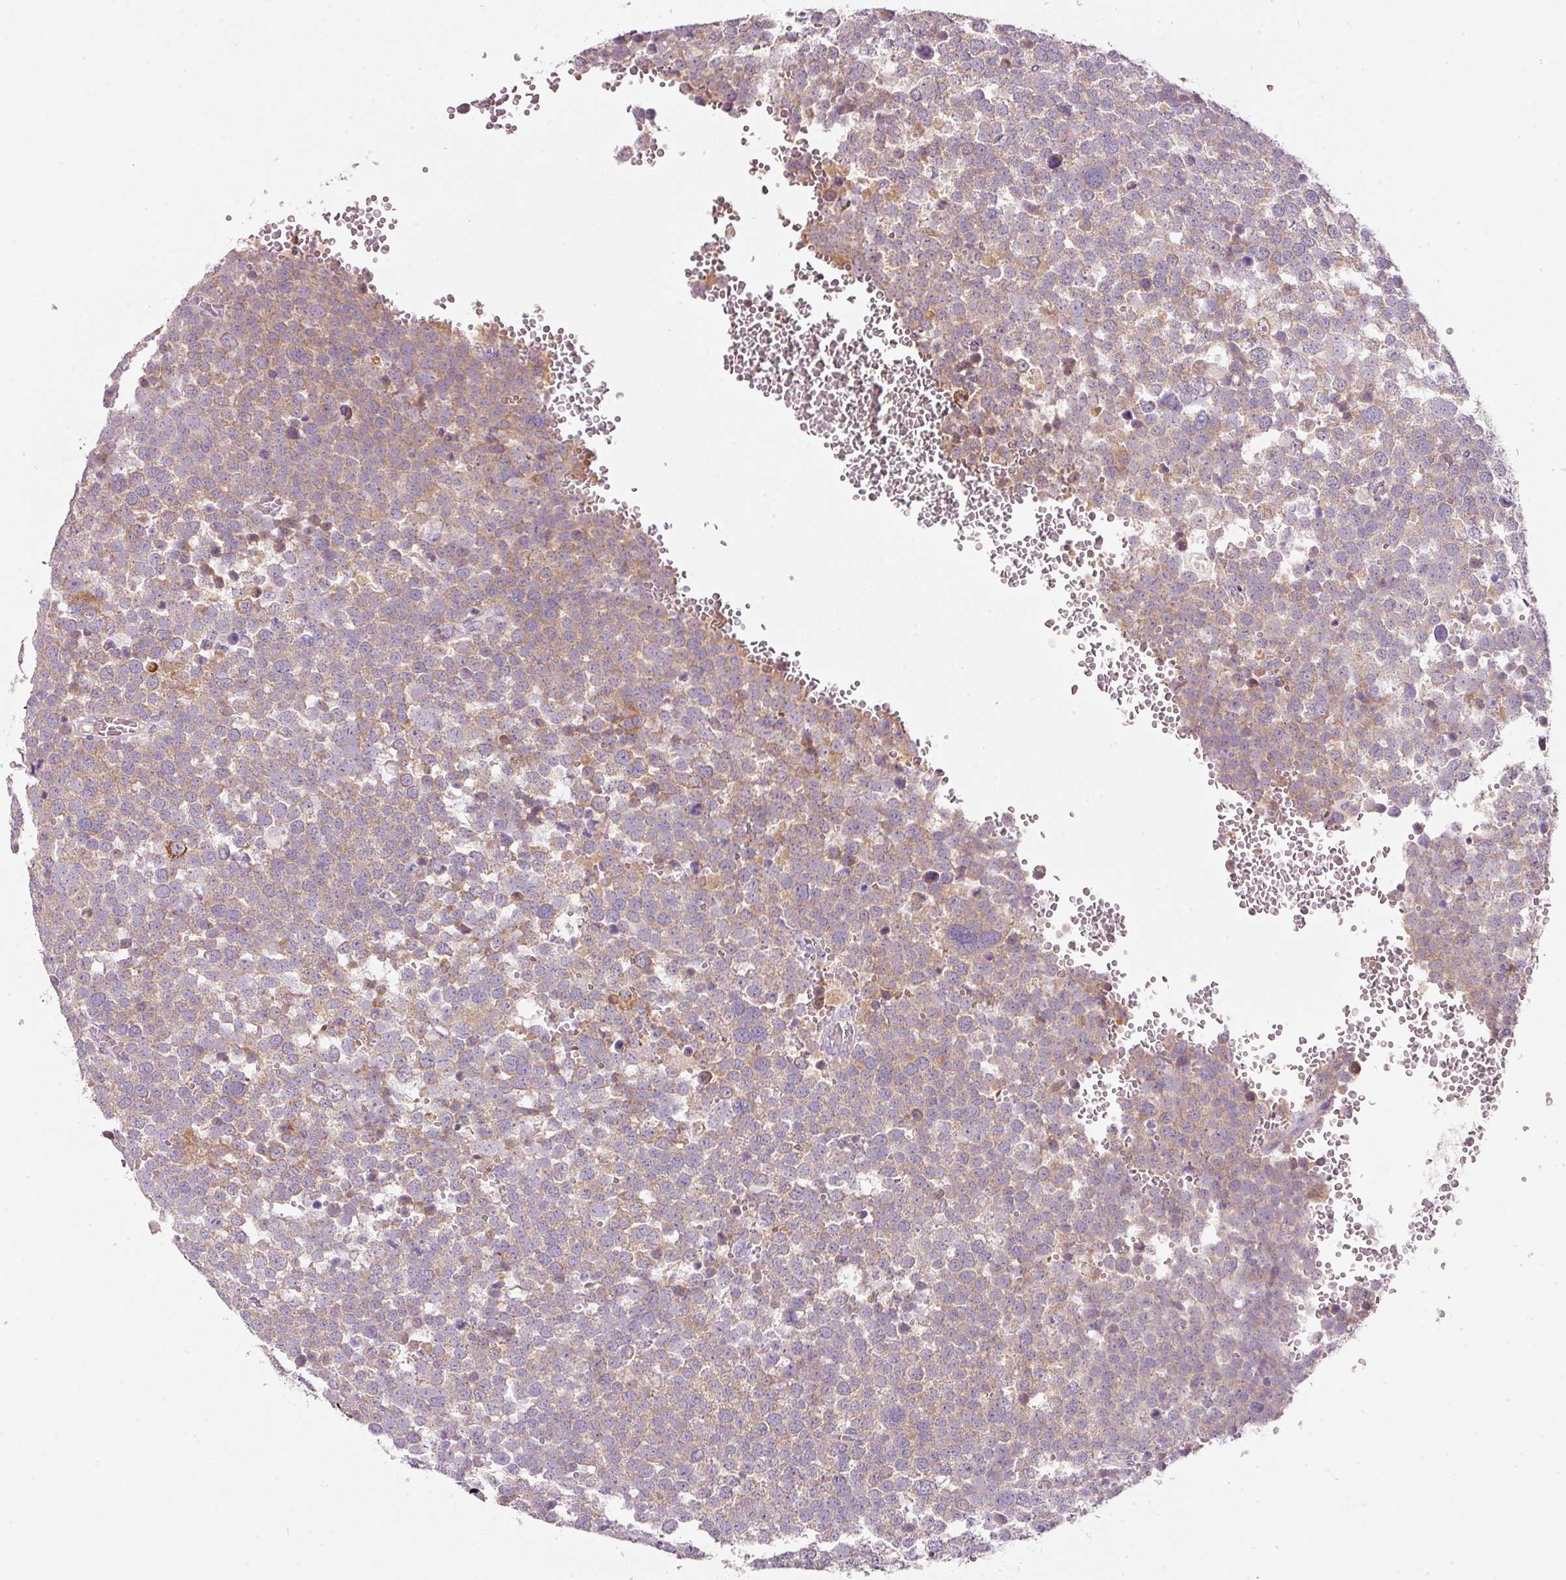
{"staining": {"intensity": "moderate", "quantity": ">75%", "location": "cytoplasmic/membranous"}, "tissue": "testis cancer", "cell_type": "Tumor cells", "image_type": "cancer", "snomed": [{"axis": "morphology", "description": "Seminoma, NOS"}, {"axis": "topography", "description": "Testis"}], "caption": "Testis cancer stained with a protein marker reveals moderate staining in tumor cells.", "gene": "TMEM37", "patient": {"sex": "male", "age": 71}}